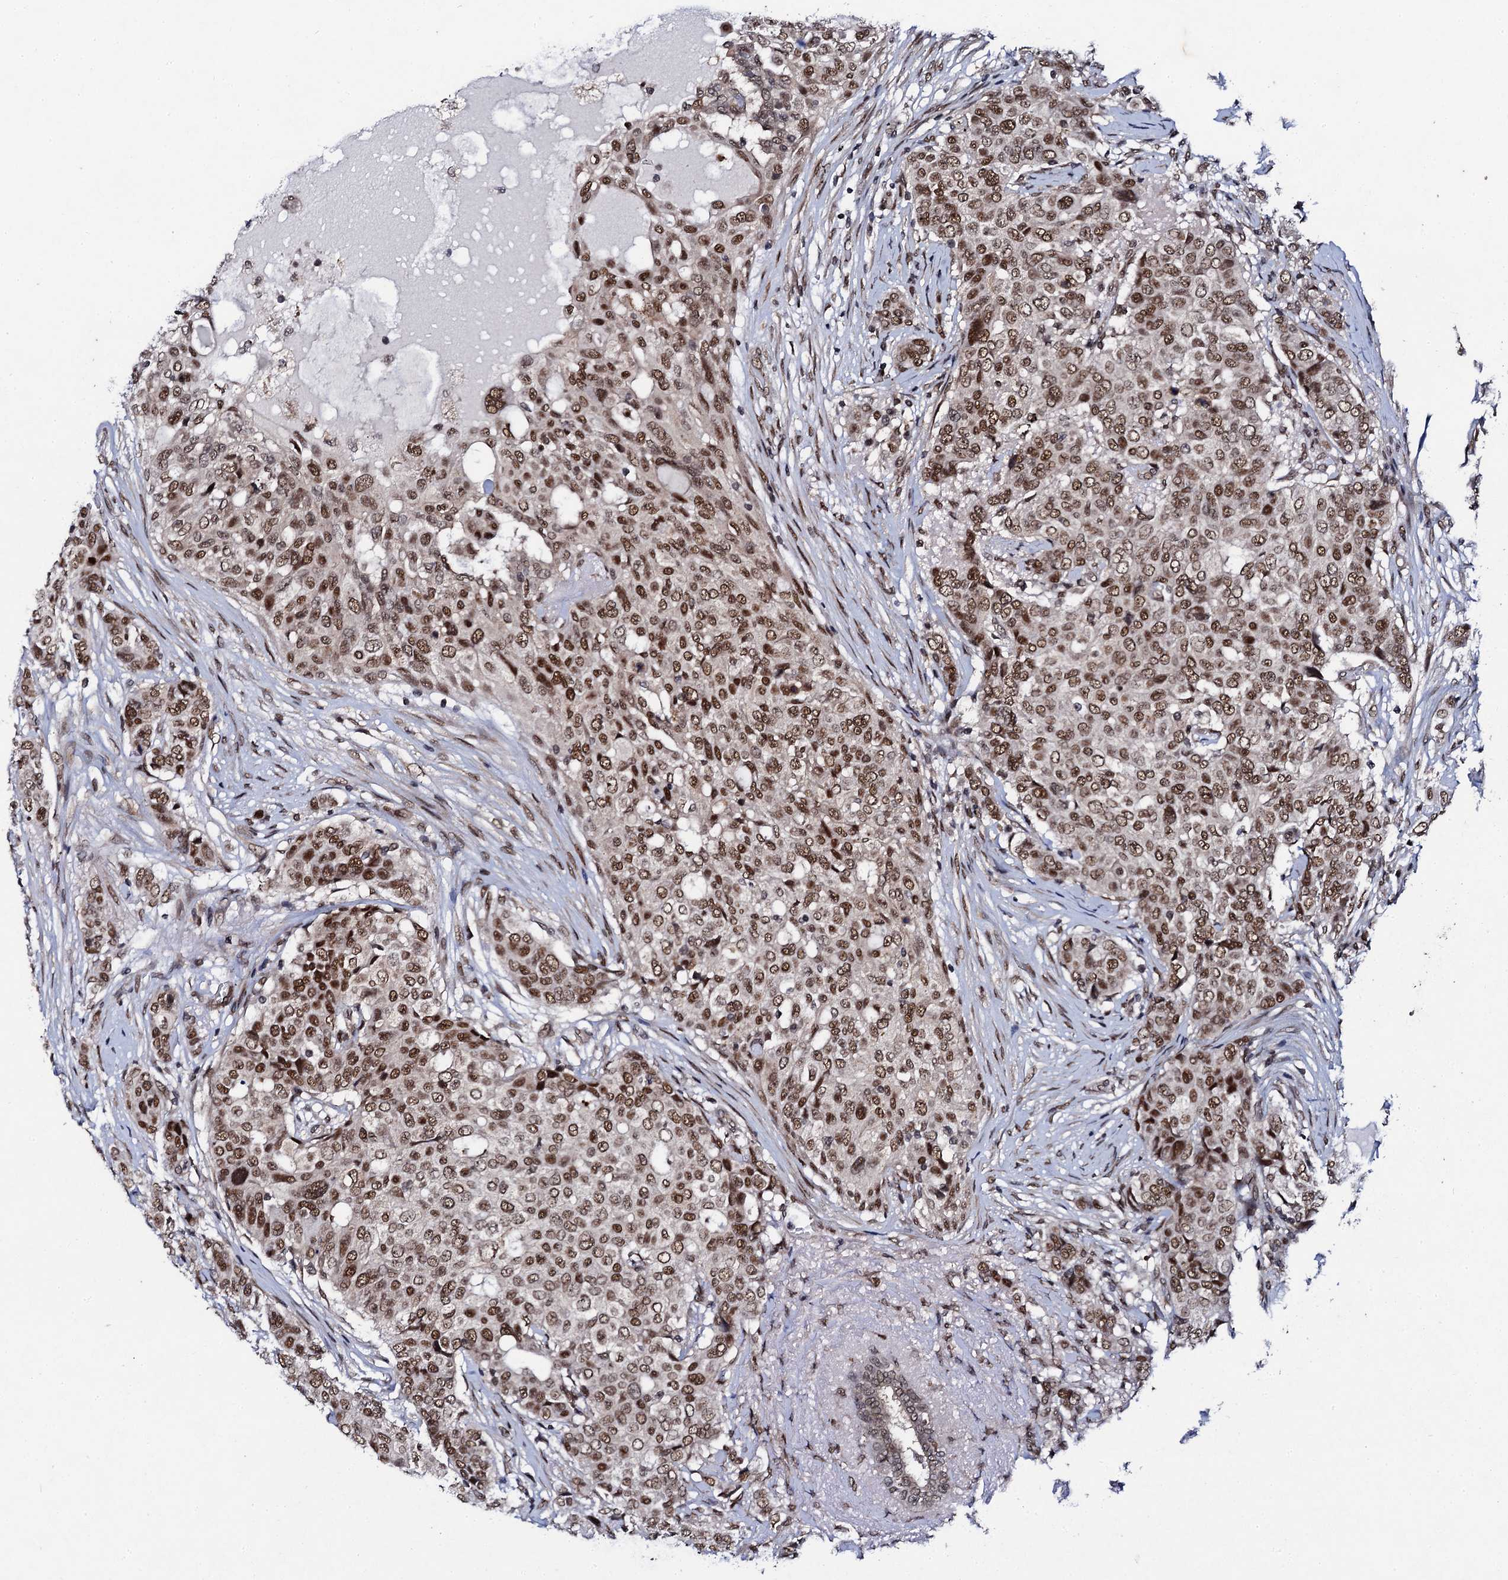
{"staining": {"intensity": "moderate", "quantity": ">75%", "location": "nuclear"}, "tissue": "breast cancer", "cell_type": "Tumor cells", "image_type": "cancer", "snomed": [{"axis": "morphology", "description": "Lobular carcinoma"}, {"axis": "topography", "description": "Breast"}], "caption": "The immunohistochemical stain highlights moderate nuclear expression in tumor cells of lobular carcinoma (breast) tissue.", "gene": "CSTF3", "patient": {"sex": "female", "age": 51}}